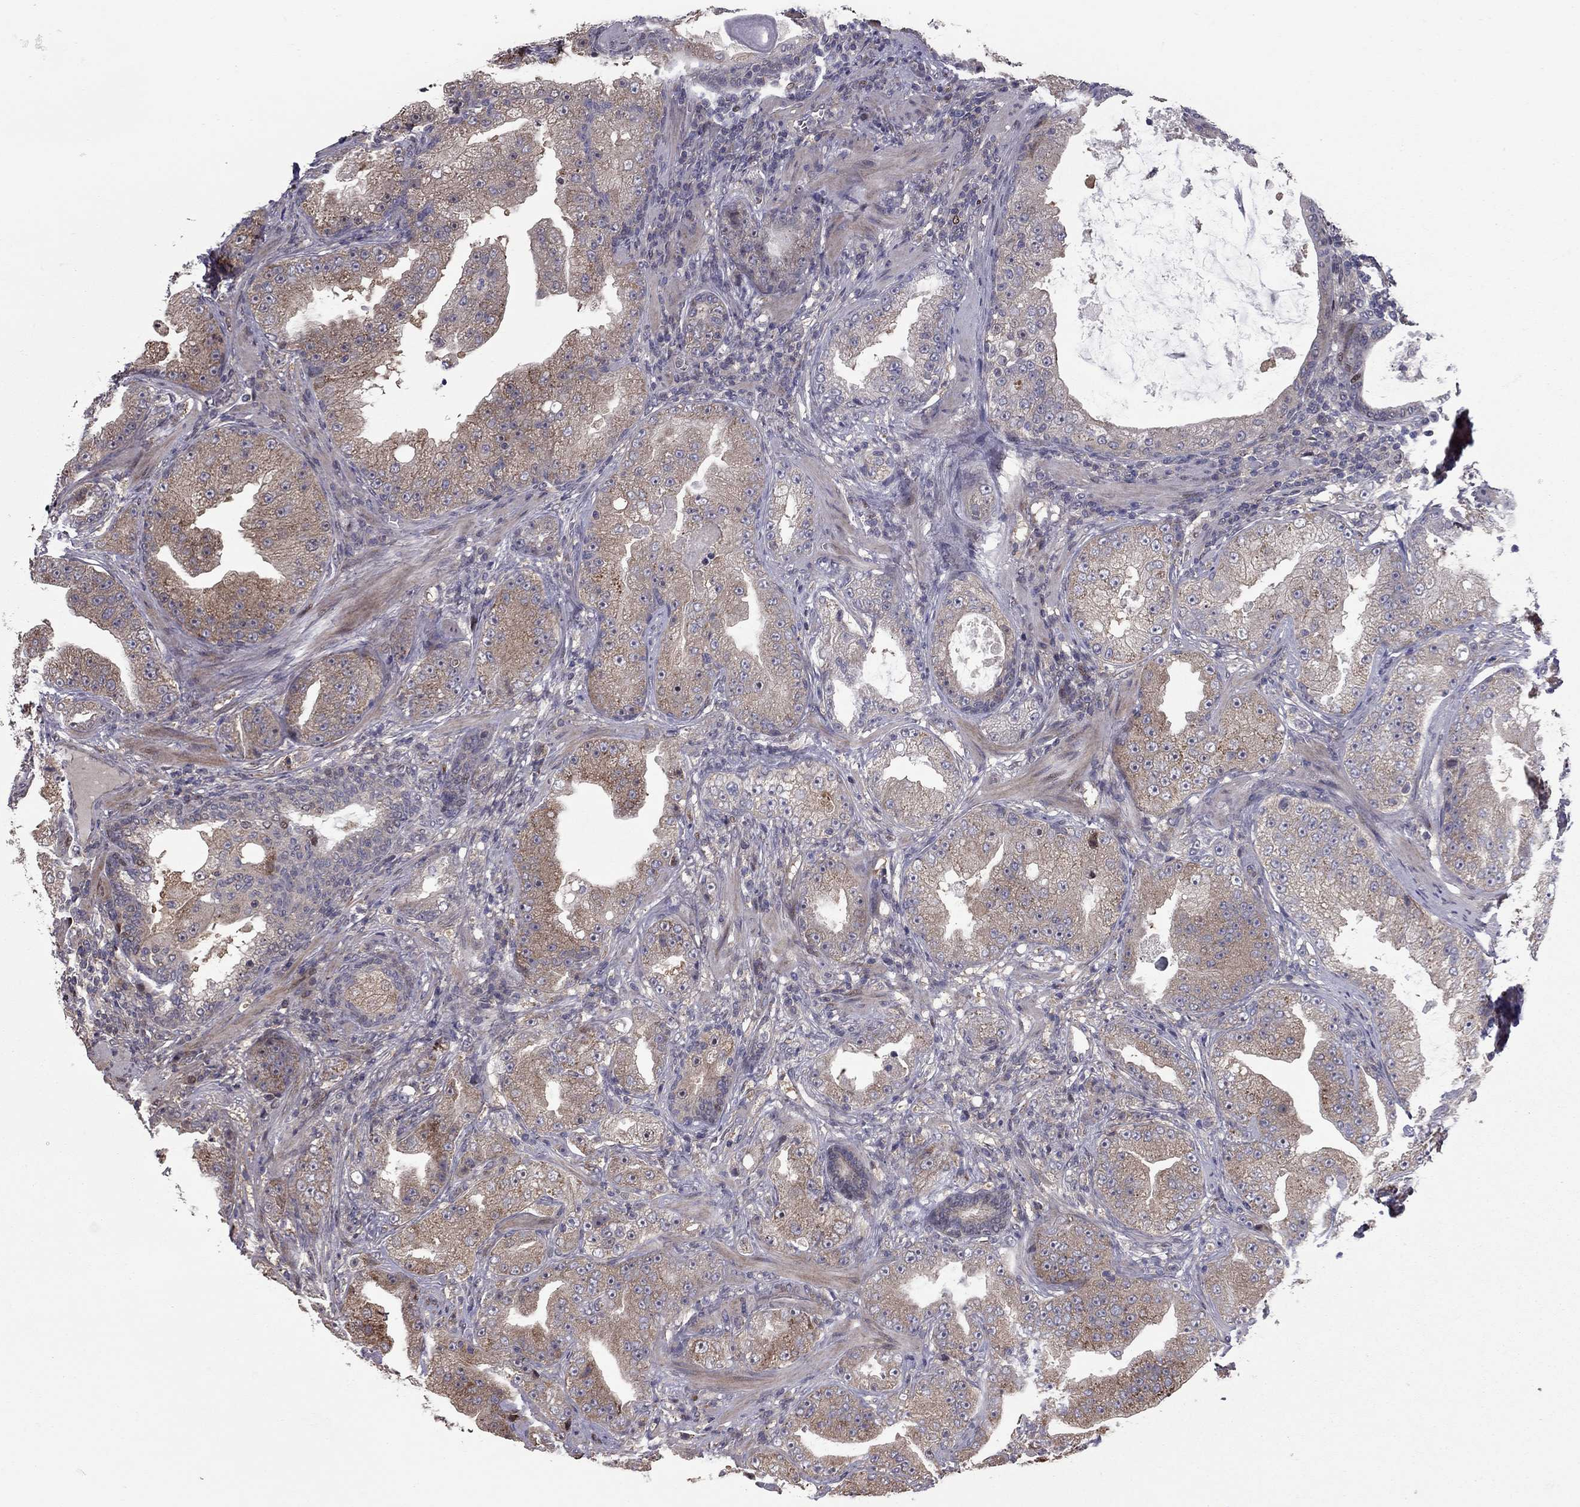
{"staining": {"intensity": "moderate", "quantity": ">75%", "location": "cytoplasmic/membranous"}, "tissue": "prostate cancer", "cell_type": "Tumor cells", "image_type": "cancer", "snomed": [{"axis": "morphology", "description": "Adenocarcinoma, Low grade"}, {"axis": "topography", "description": "Prostate"}], "caption": "Immunohistochemistry of prostate cancer demonstrates medium levels of moderate cytoplasmic/membranous staining in about >75% of tumor cells. (Brightfield microscopy of DAB IHC at high magnification).", "gene": "DUSP7", "patient": {"sex": "male", "age": 62}}